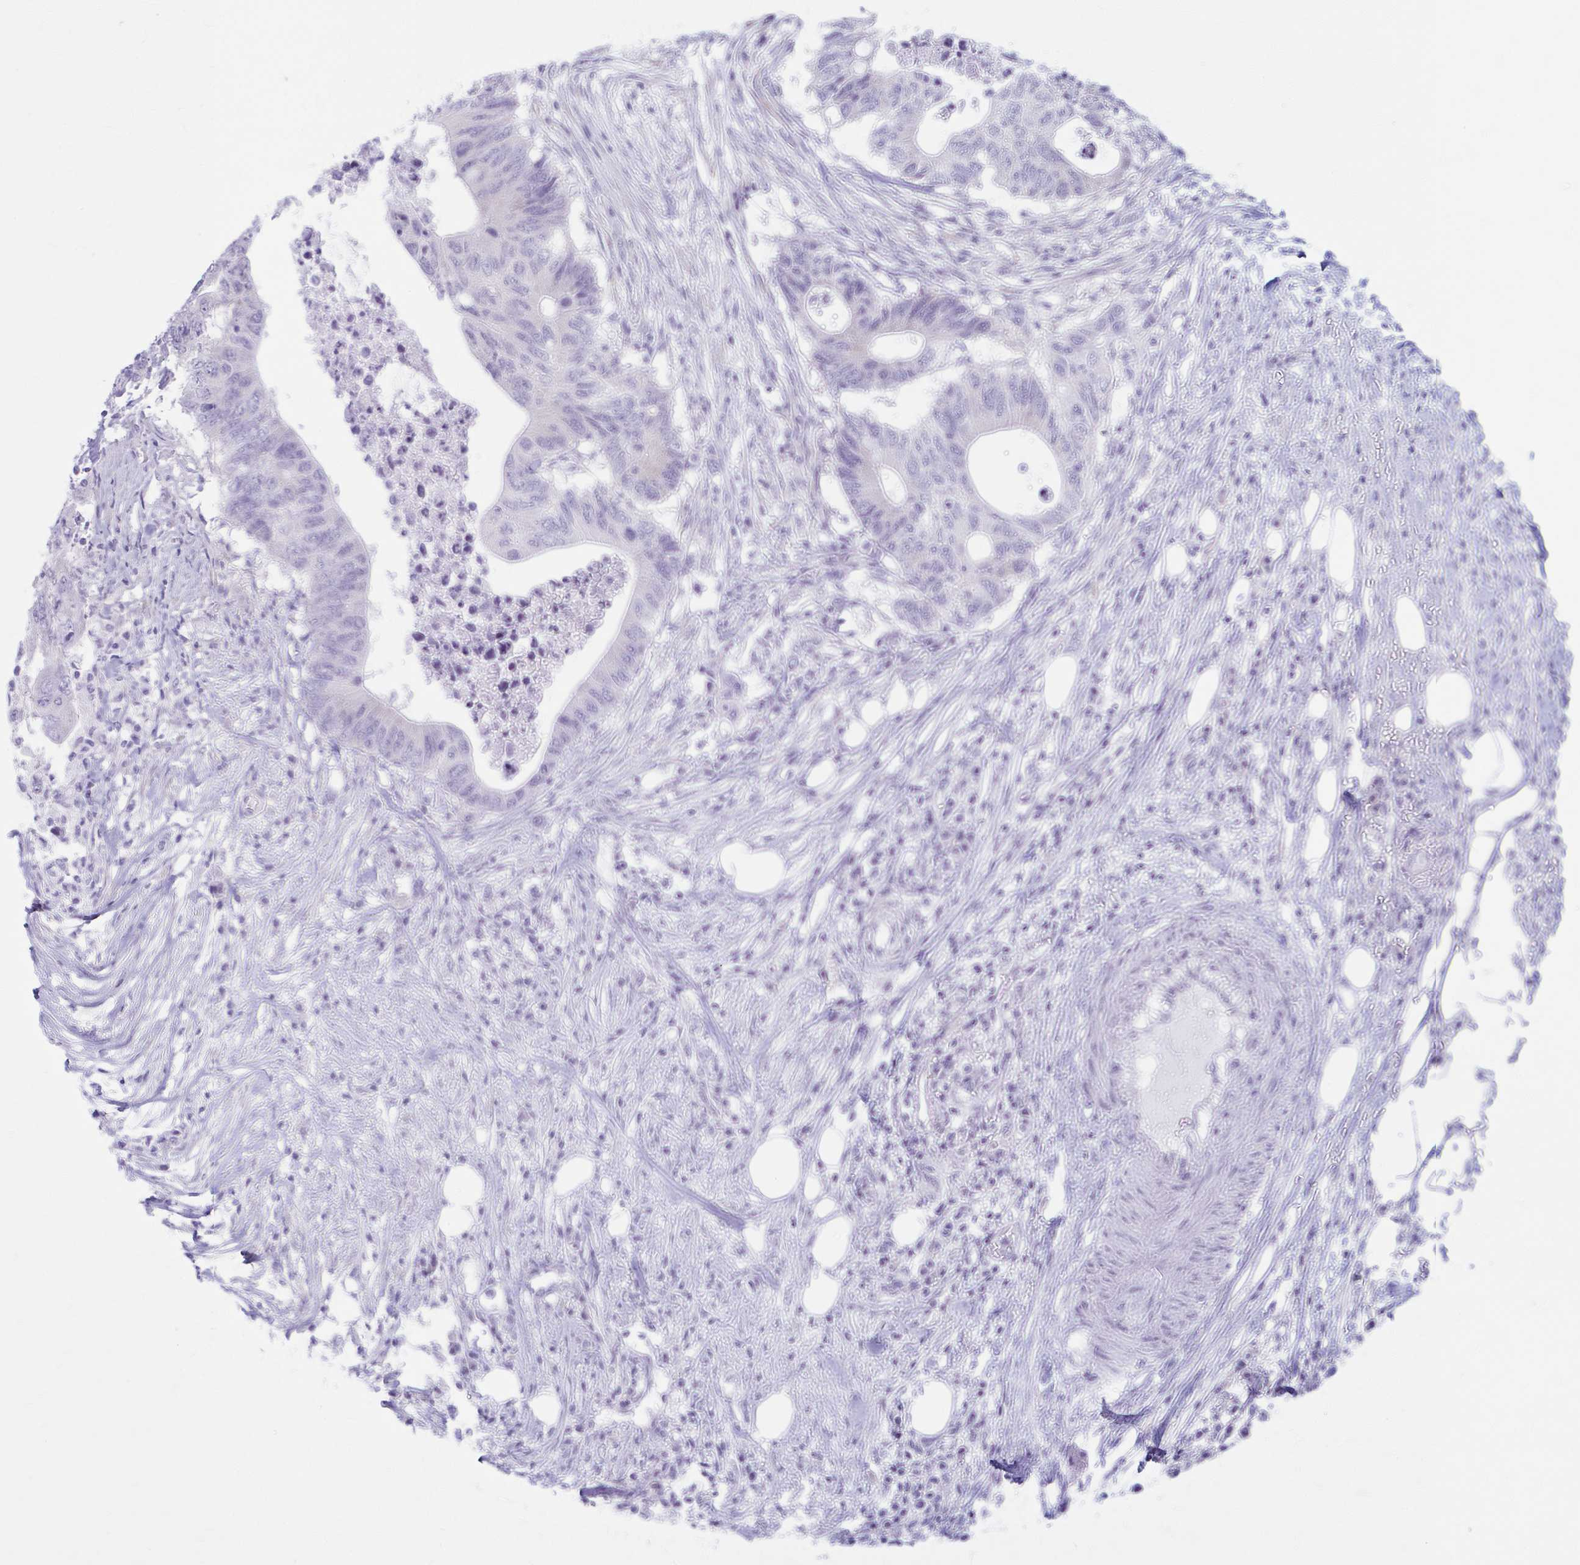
{"staining": {"intensity": "negative", "quantity": "none", "location": "none"}, "tissue": "colorectal cancer", "cell_type": "Tumor cells", "image_type": "cancer", "snomed": [{"axis": "morphology", "description": "Adenocarcinoma, NOS"}, {"axis": "topography", "description": "Colon"}], "caption": "A photomicrograph of human adenocarcinoma (colorectal) is negative for staining in tumor cells. (DAB (3,3'-diaminobenzidine) IHC visualized using brightfield microscopy, high magnification).", "gene": "PRKRA", "patient": {"sex": "male", "age": 71}}